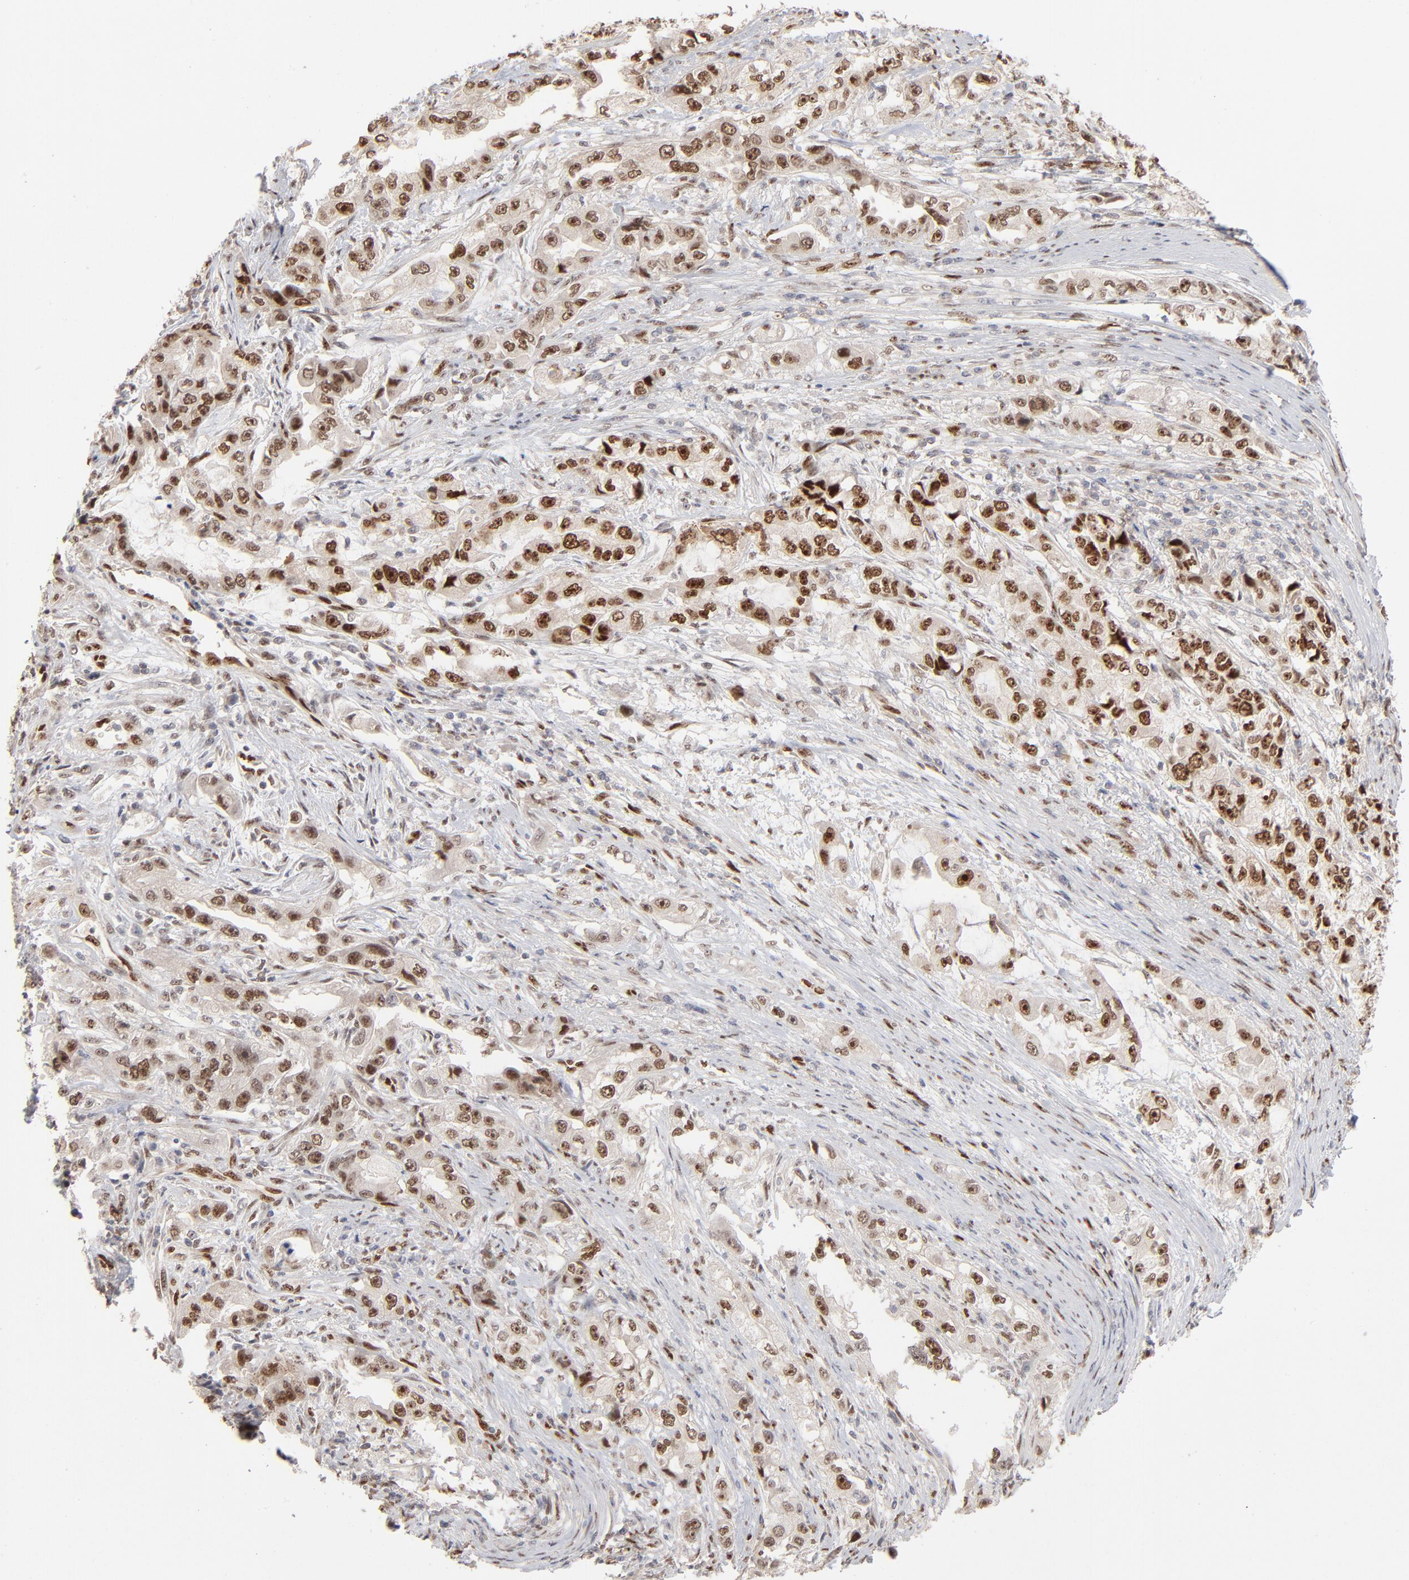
{"staining": {"intensity": "moderate", "quantity": ">75%", "location": "nuclear"}, "tissue": "stomach cancer", "cell_type": "Tumor cells", "image_type": "cancer", "snomed": [{"axis": "morphology", "description": "Adenocarcinoma, NOS"}, {"axis": "topography", "description": "Stomach, lower"}], "caption": "Immunohistochemistry (IHC) of human adenocarcinoma (stomach) displays medium levels of moderate nuclear positivity in about >75% of tumor cells.", "gene": "NFIB", "patient": {"sex": "female", "age": 93}}